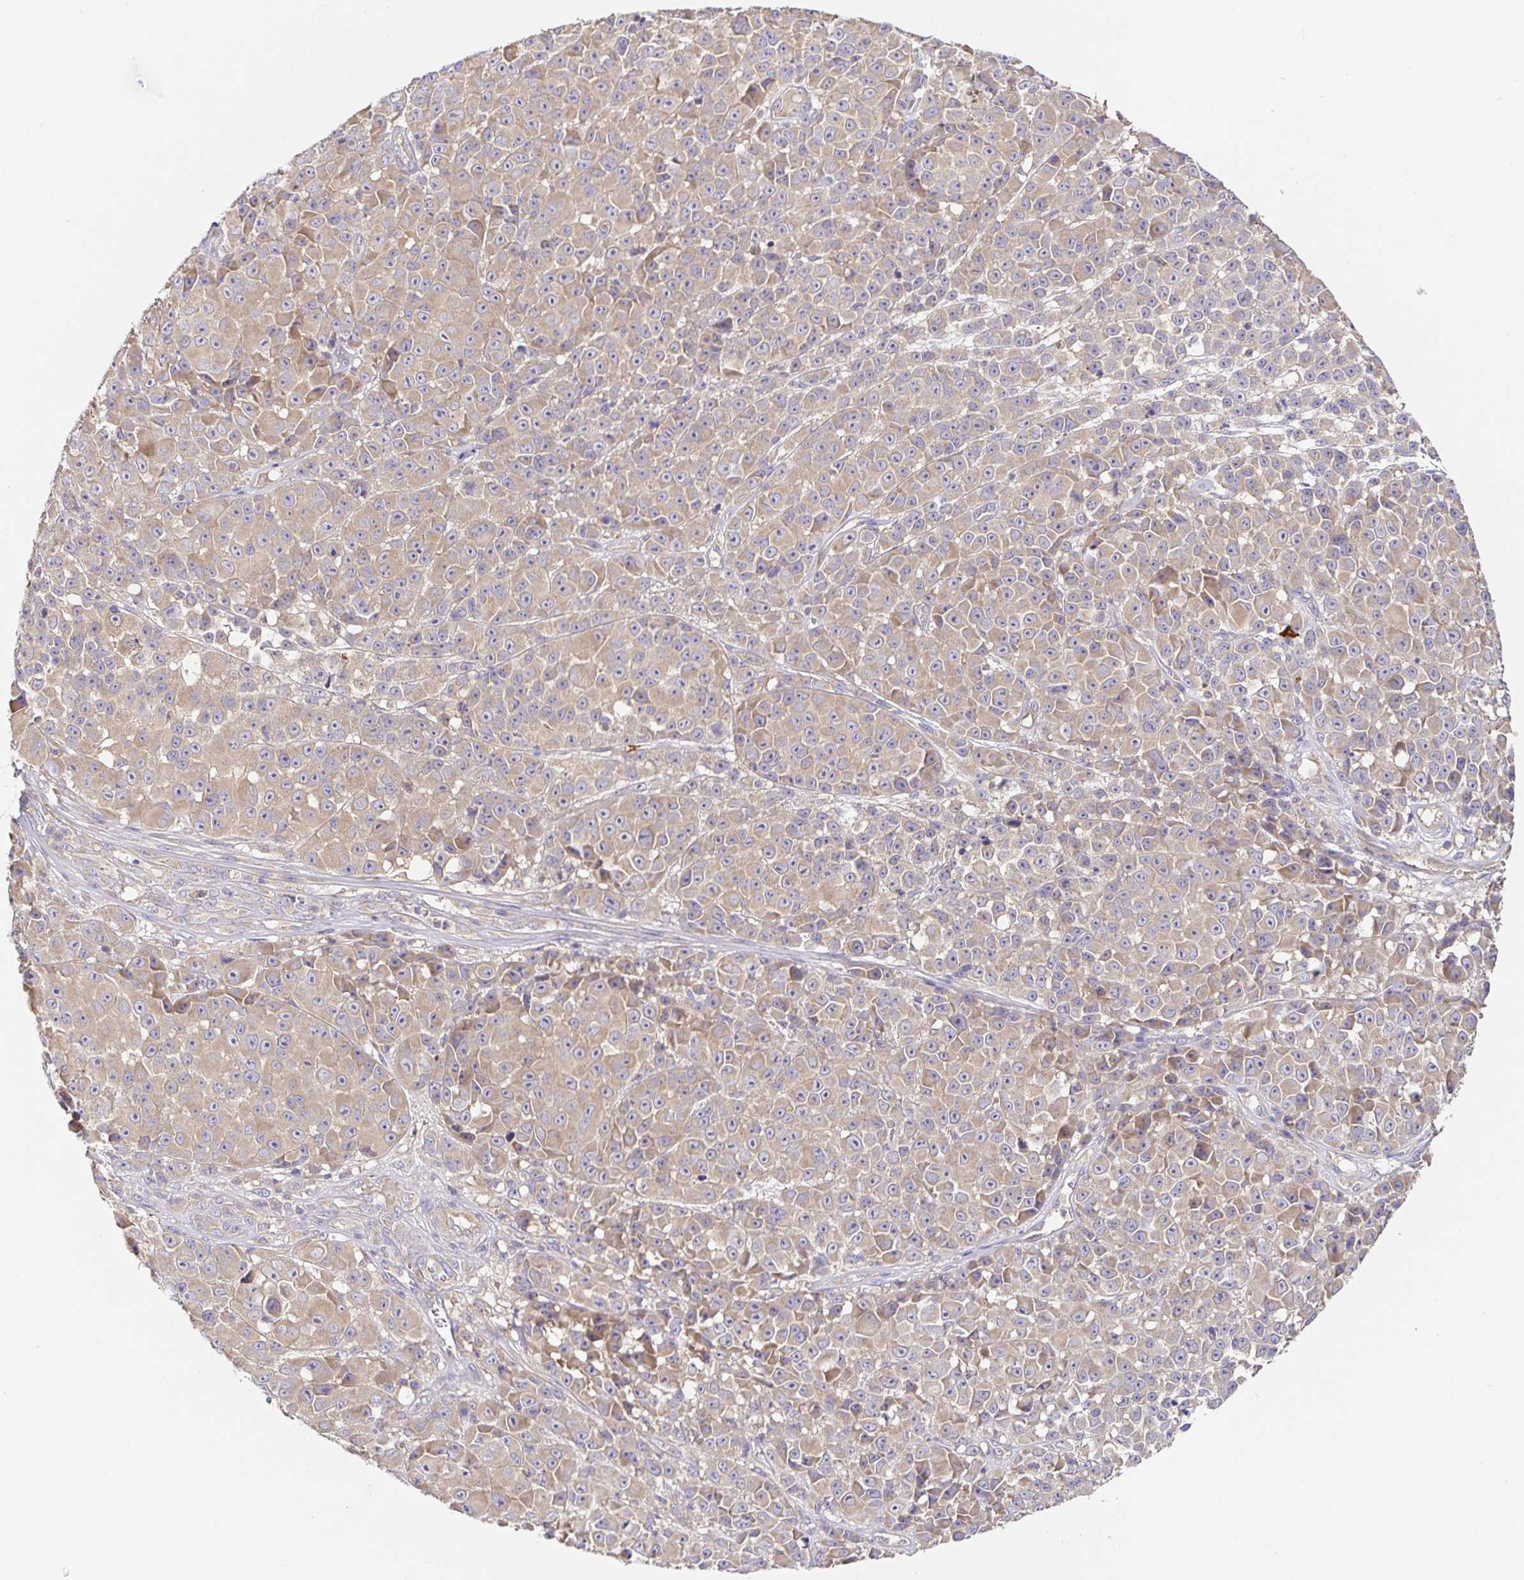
{"staining": {"intensity": "weak", "quantity": "<25%", "location": "cytoplasmic/membranous"}, "tissue": "melanoma", "cell_type": "Tumor cells", "image_type": "cancer", "snomed": [{"axis": "morphology", "description": "Malignant melanoma, NOS"}, {"axis": "topography", "description": "Skin"}, {"axis": "topography", "description": "Skin of back"}], "caption": "Protein analysis of malignant melanoma demonstrates no significant expression in tumor cells. (DAB immunohistochemistry (IHC) with hematoxylin counter stain).", "gene": "HAGH", "patient": {"sex": "male", "age": 91}}